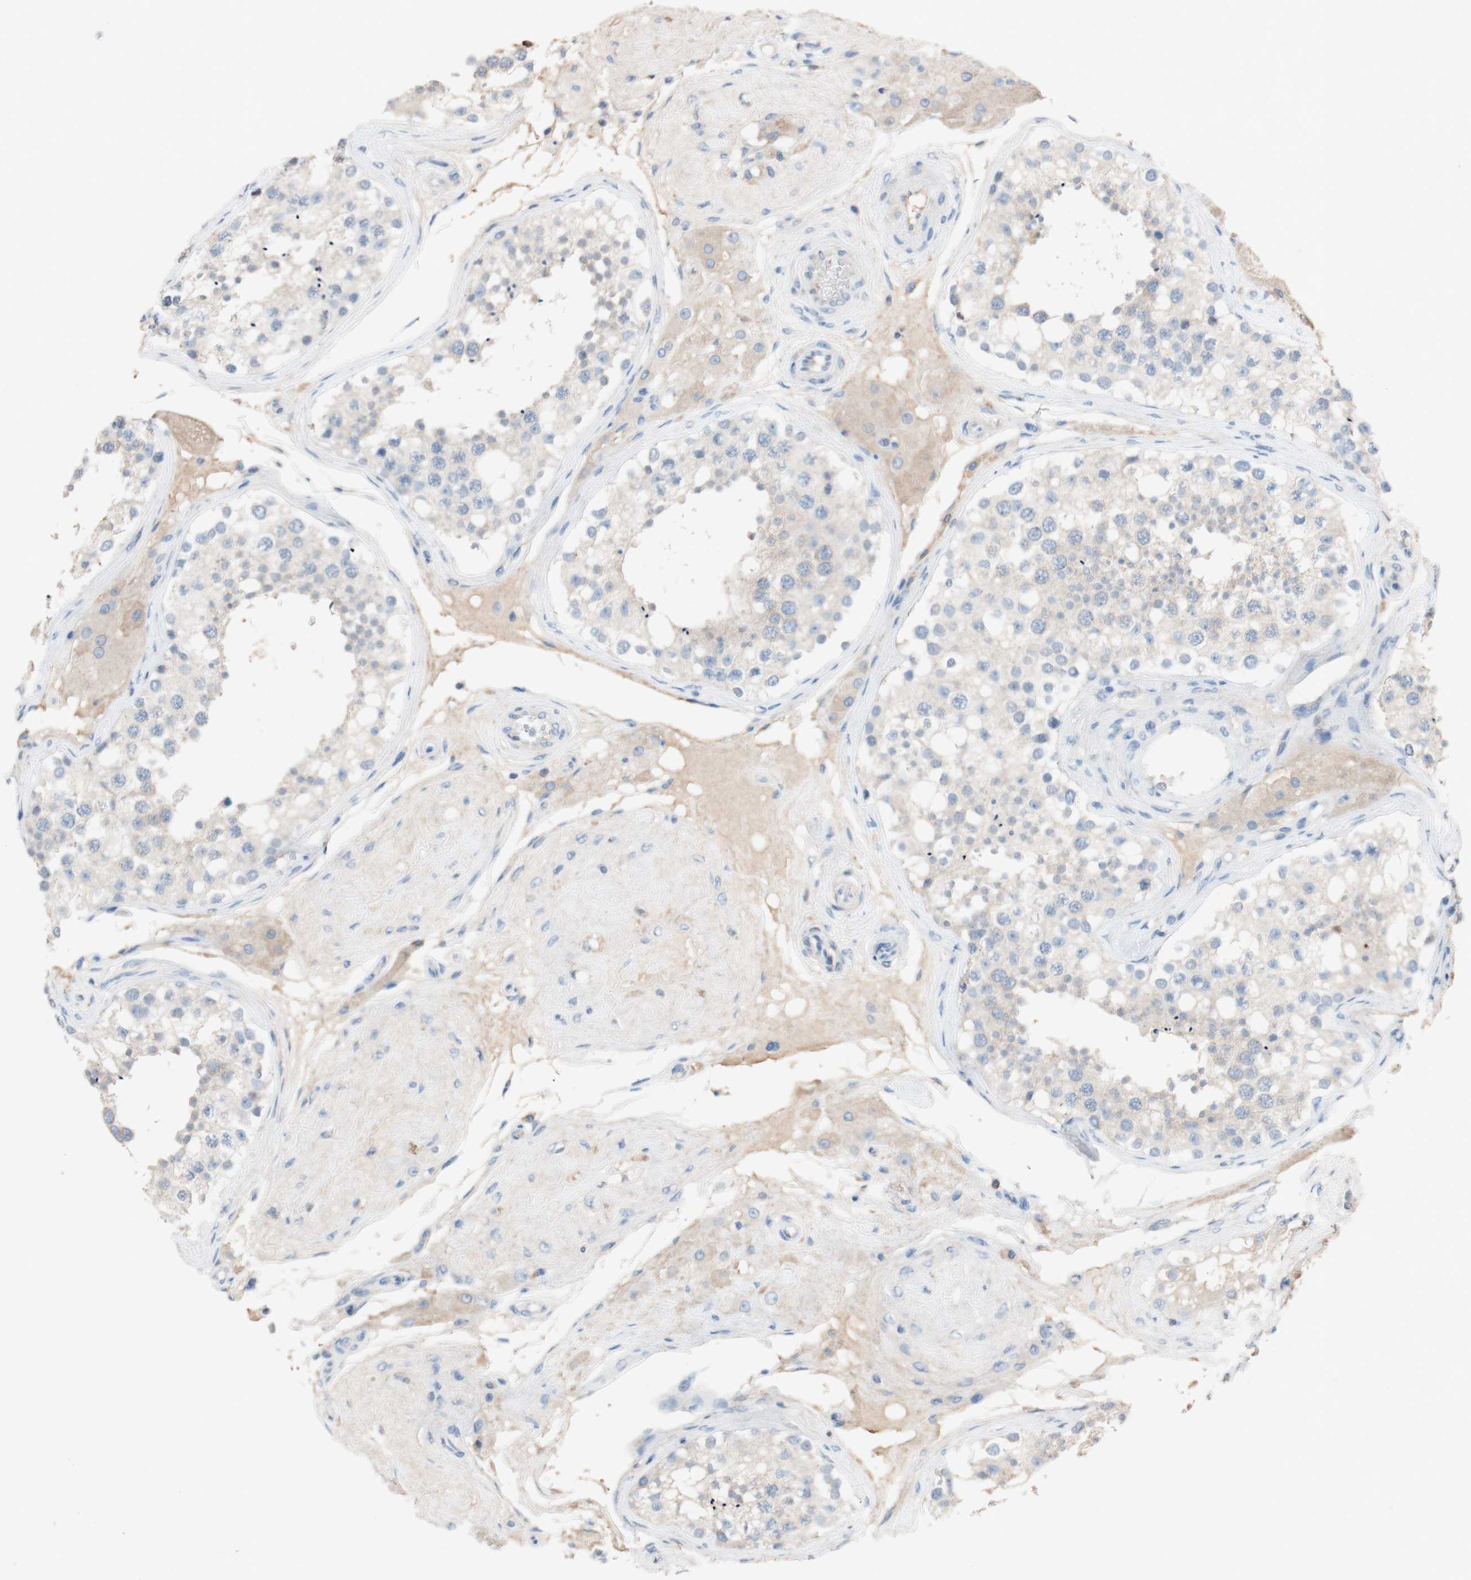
{"staining": {"intensity": "weak", "quantity": ">75%", "location": "cytoplasmic/membranous"}, "tissue": "testis", "cell_type": "Cells in seminiferous ducts", "image_type": "normal", "snomed": [{"axis": "morphology", "description": "Normal tissue, NOS"}, {"axis": "topography", "description": "Testis"}], "caption": "Cells in seminiferous ducts exhibit low levels of weak cytoplasmic/membranous positivity in about >75% of cells in normal human testis. The staining is performed using DAB (3,3'-diaminobenzidine) brown chromogen to label protein expression. The nuclei are counter-stained blue using hematoxylin.", "gene": "PACSIN1", "patient": {"sex": "male", "age": 68}}